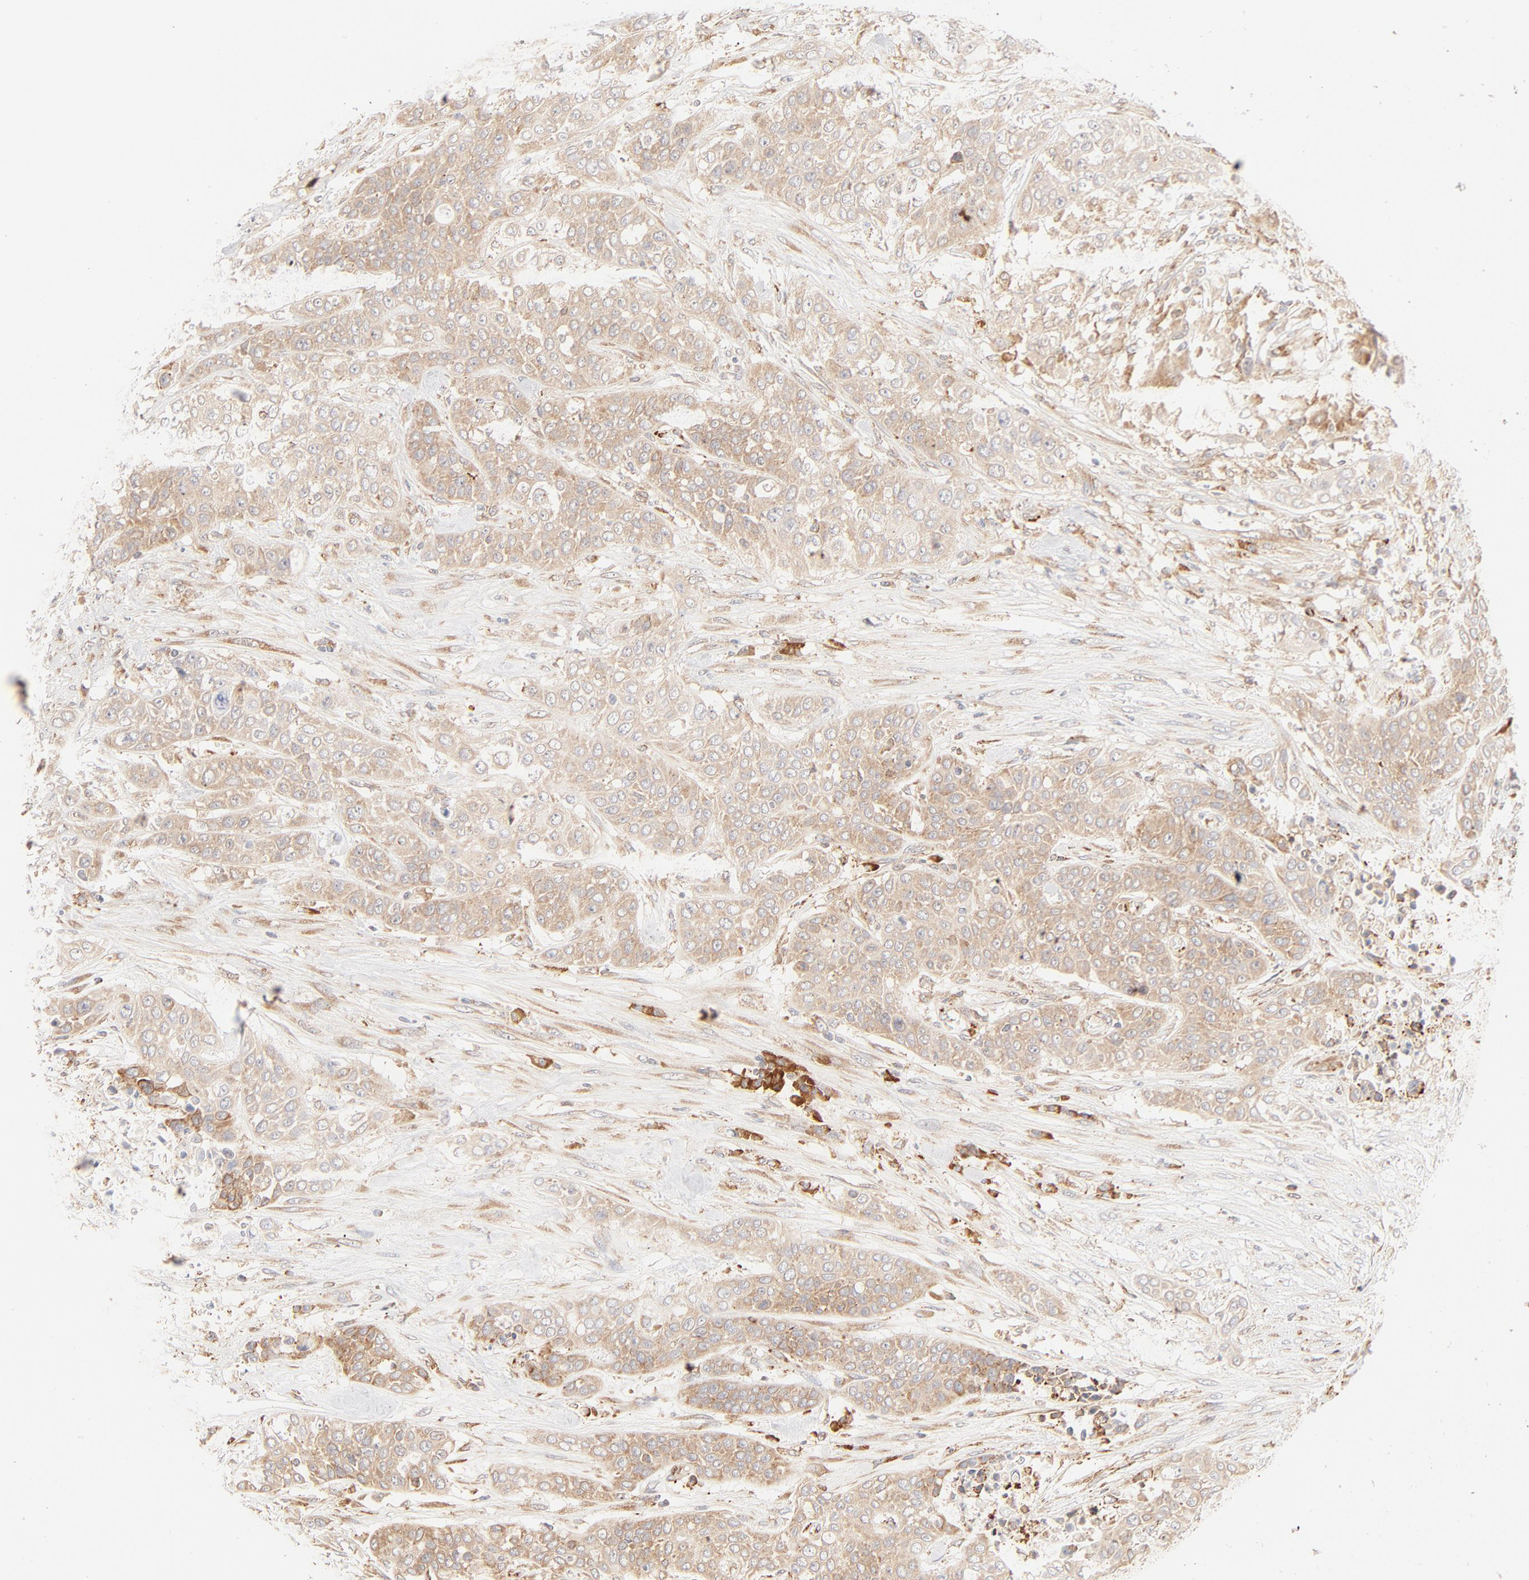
{"staining": {"intensity": "moderate", "quantity": ">75%", "location": "cytoplasmic/membranous"}, "tissue": "urothelial cancer", "cell_type": "Tumor cells", "image_type": "cancer", "snomed": [{"axis": "morphology", "description": "Urothelial carcinoma, High grade"}, {"axis": "topography", "description": "Urinary bladder"}], "caption": "Protein expression analysis of urothelial carcinoma (high-grade) displays moderate cytoplasmic/membranous expression in about >75% of tumor cells. The staining is performed using DAB (3,3'-diaminobenzidine) brown chromogen to label protein expression. The nuclei are counter-stained blue using hematoxylin.", "gene": "PARP12", "patient": {"sex": "male", "age": 74}}